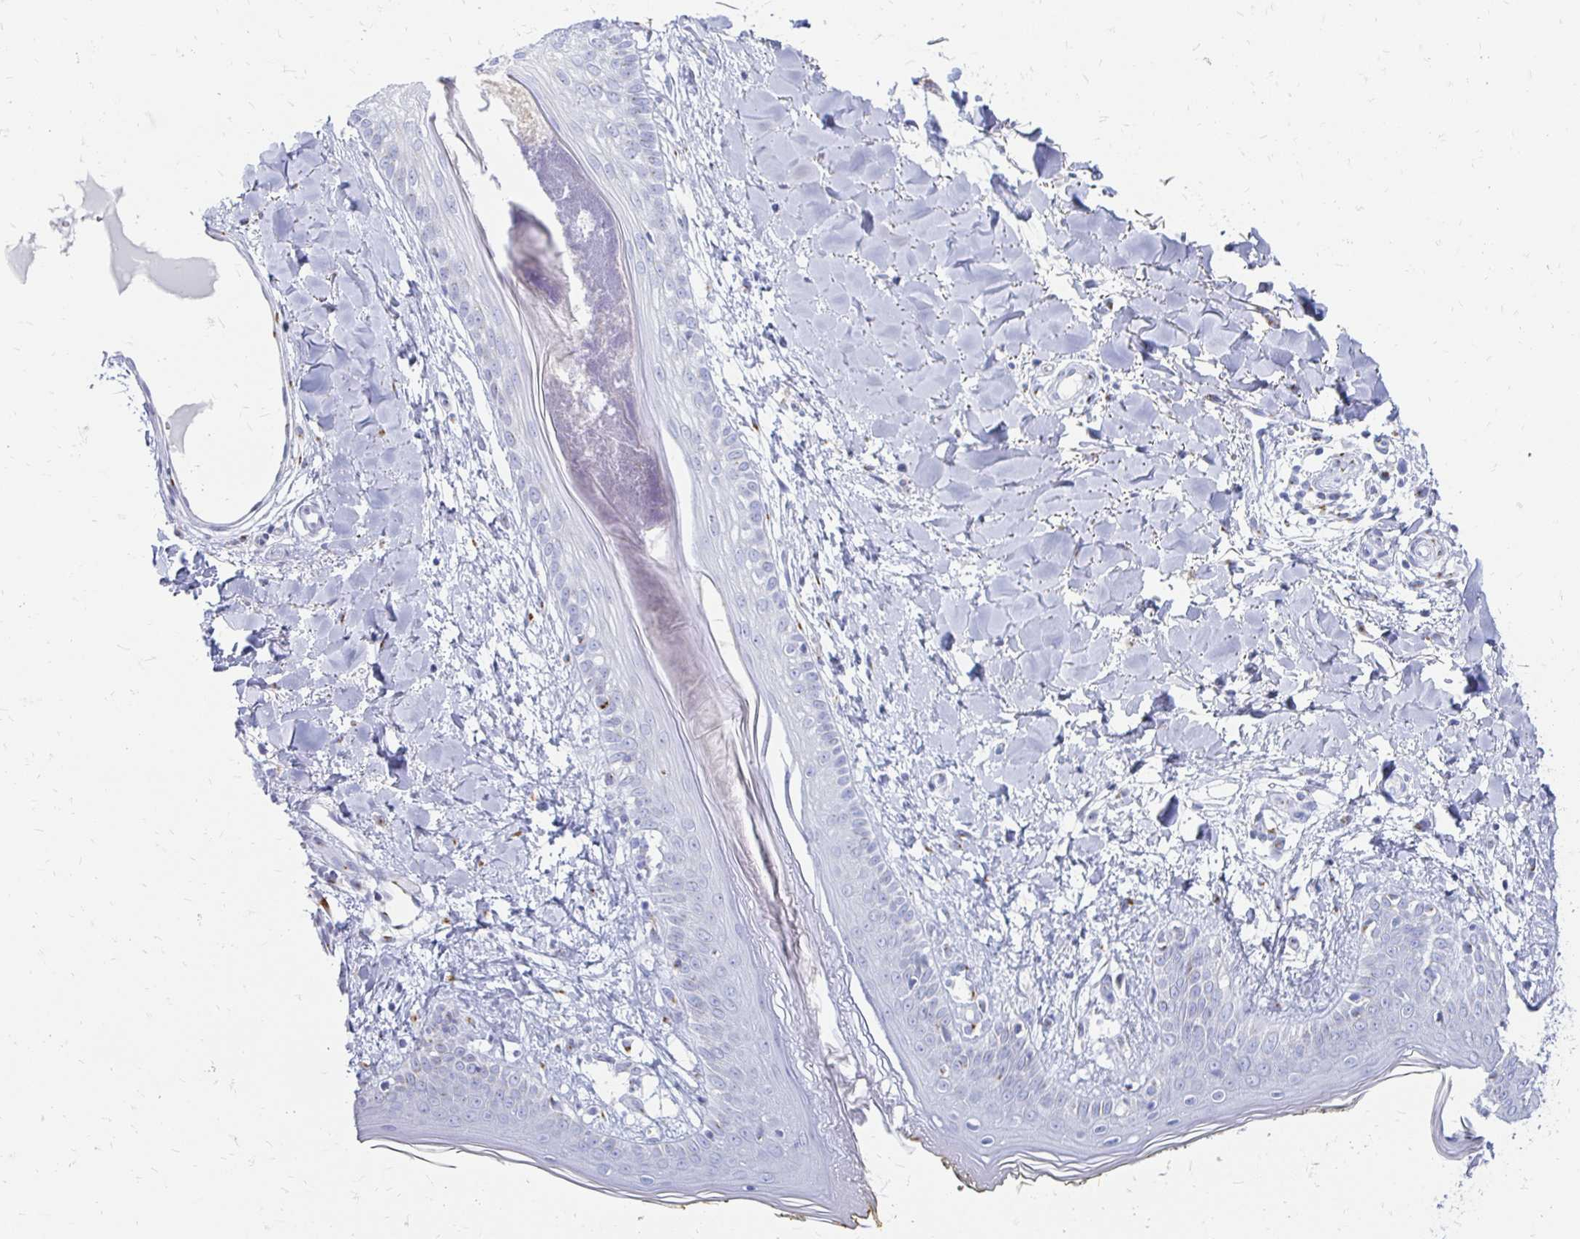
{"staining": {"intensity": "negative", "quantity": "none", "location": "none"}, "tissue": "skin", "cell_type": "Fibroblasts", "image_type": "normal", "snomed": [{"axis": "morphology", "description": "Normal tissue, NOS"}, {"axis": "topography", "description": "Skin"}], "caption": "This is an immunohistochemistry image of benign skin. There is no positivity in fibroblasts.", "gene": "PAGE4", "patient": {"sex": "female", "age": 34}}